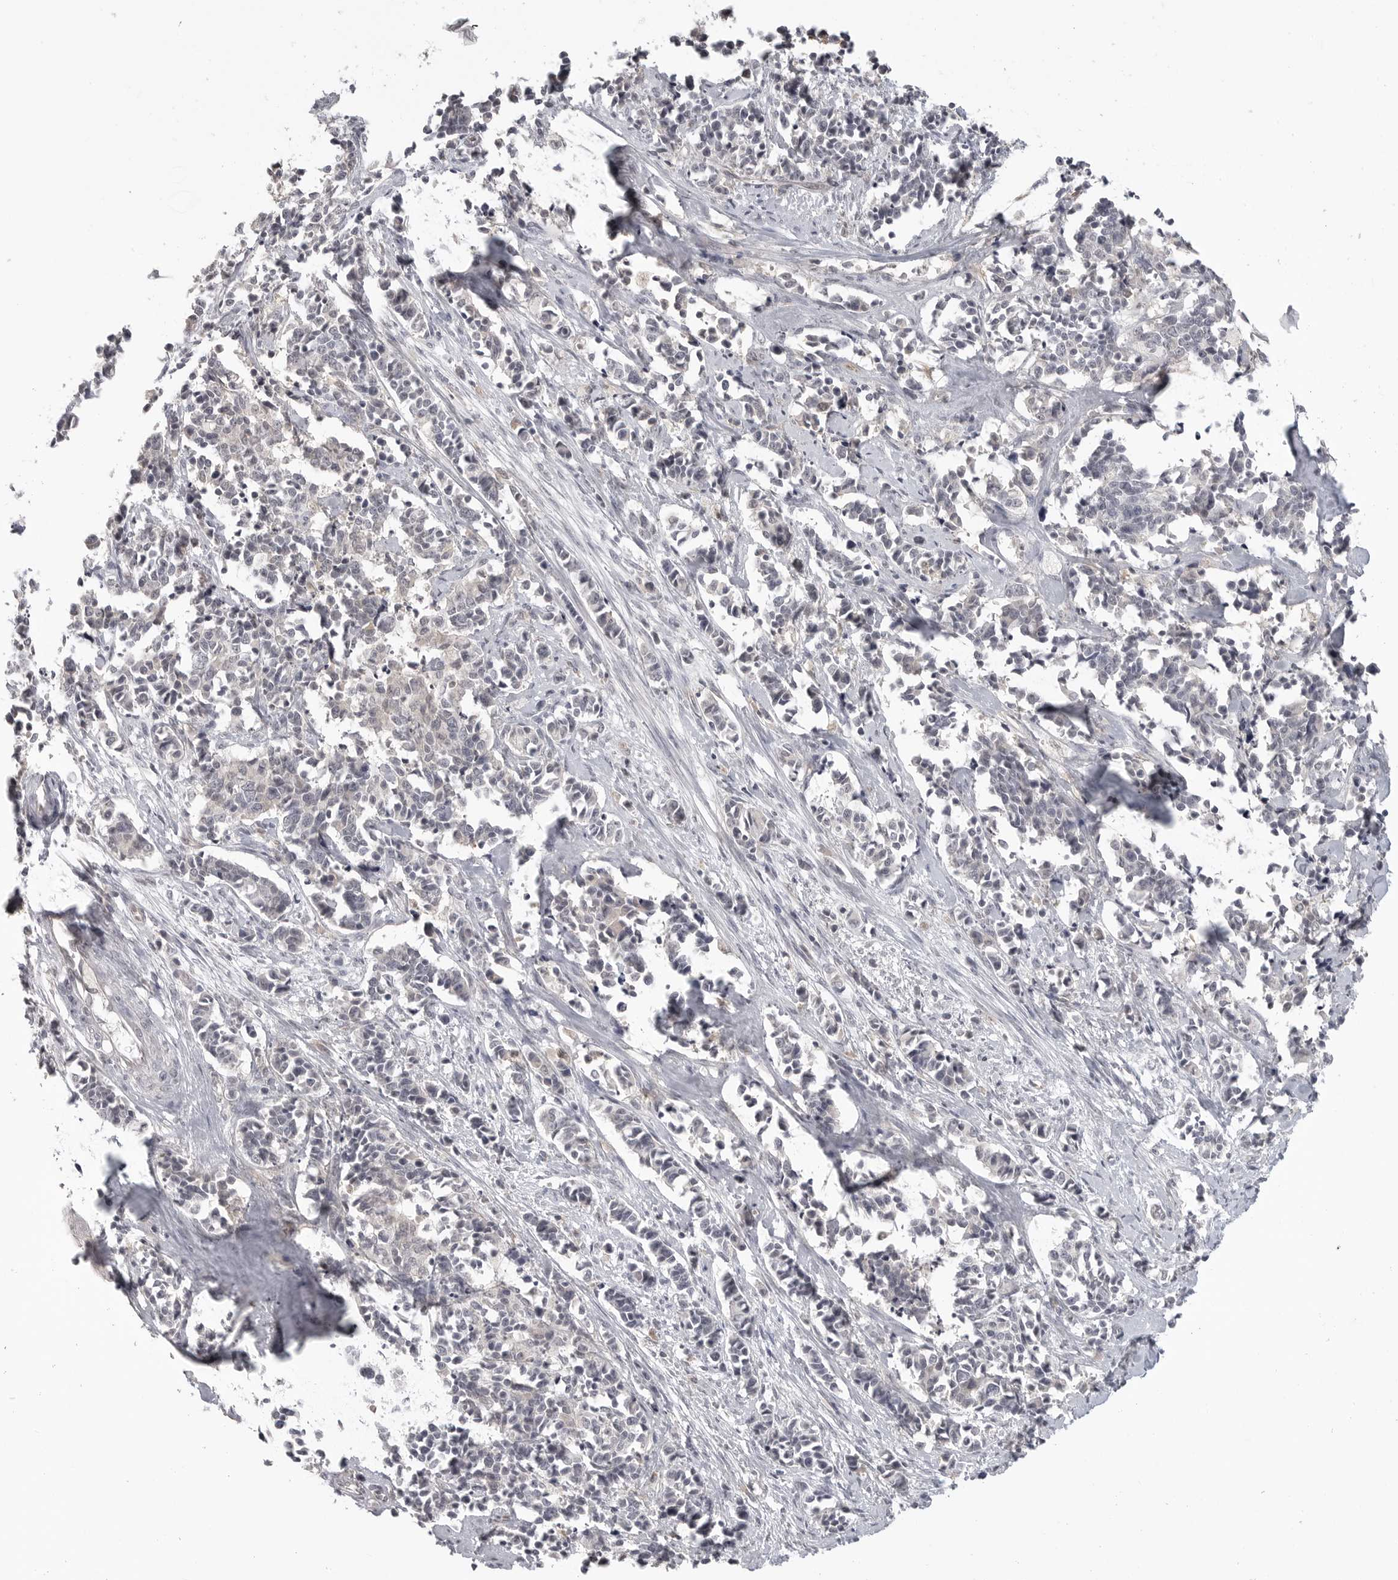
{"staining": {"intensity": "negative", "quantity": "none", "location": "none"}, "tissue": "cervical cancer", "cell_type": "Tumor cells", "image_type": "cancer", "snomed": [{"axis": "morphology", "description": "Normal tissue, NOS"}, {"axis": "morphology", "description": "Squamous cell carcinoma, NOS"}, {"axis": "topography", "description": "Cervix"}], "caption": "Cervical cancer (squamous cell carcinoma) was stained to show a protein in brown. There is no significant staining in tumor cells.", "gene": "IFNGR1", "patient": {"sex": "female", "age": 35}}